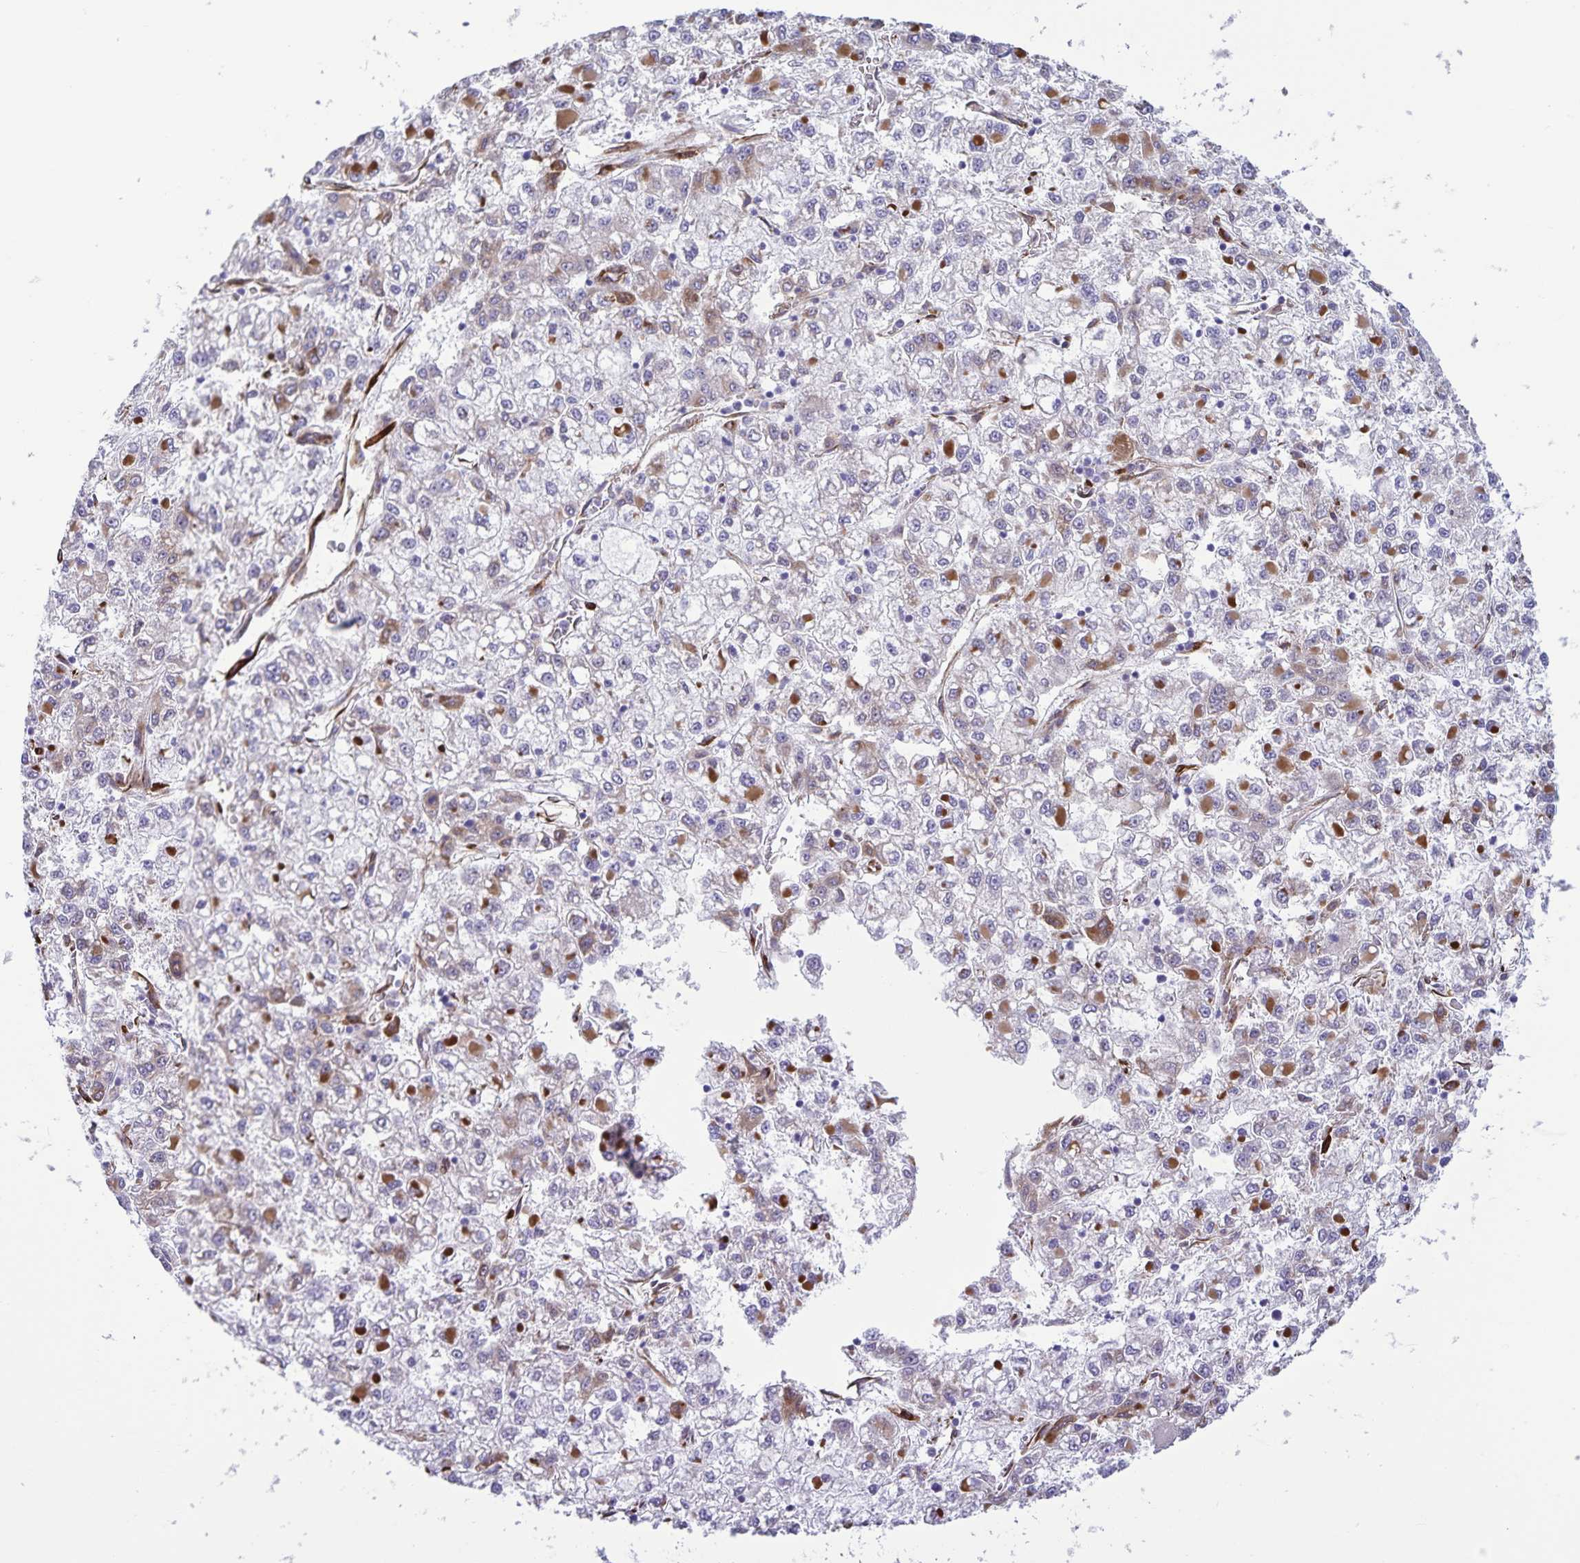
{"staining": {"intensity": "moderate", "quantity": "<25%", "location": "cytoplasmic/membranous"}, "tissue": "liver cancer", "cell_type": "Tumor cells", "image_type": "cancer", "snomed": [{"axis": "morphology", "description": "Carcinoma, Hepatocellular, NOS"}, {"axis": "topography", "description": "Liver"}], "caption": "Protein expression analysis of human liver cancer reveals moderate cytoplasmic/membranous expression in about <25% of tumor cells.", "gene": "RCN1", "patient": {"sex": "male", "age": 40}}